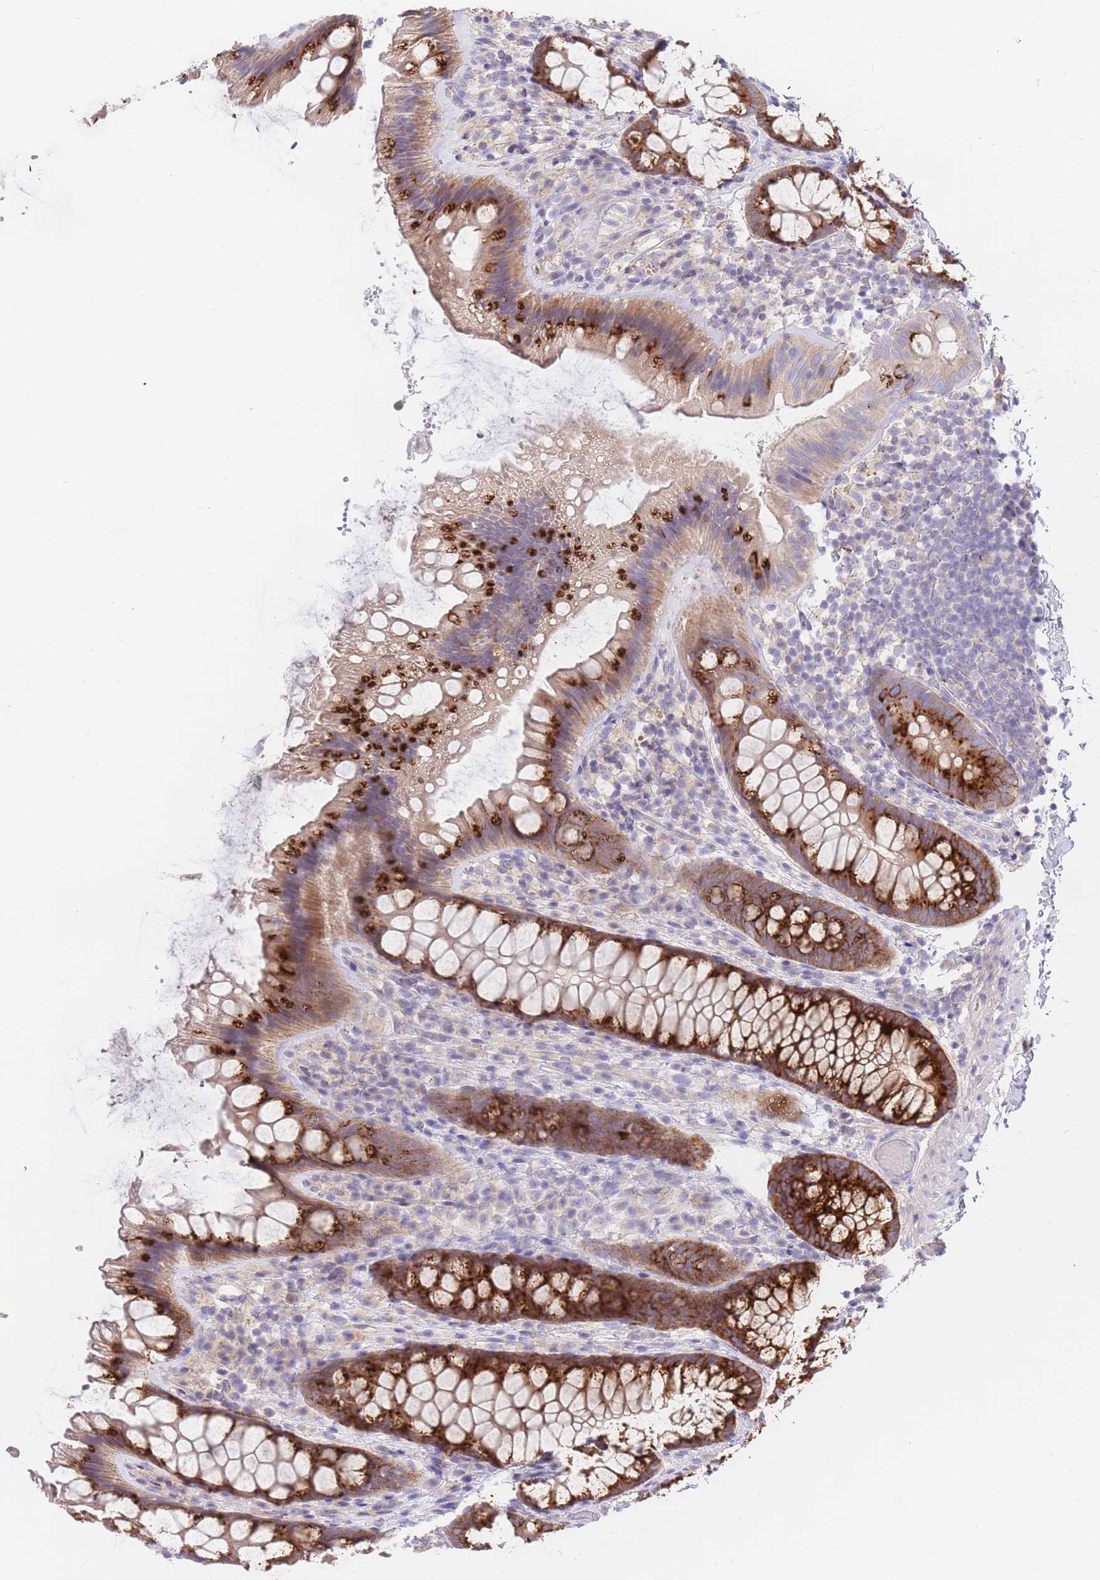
{"staining": {"intensity": "negative", "quantity": "none", "location": "none"}, "tissue": "colon", "cell_type": "Endothelial cells", "image_type": "normal", "snomed": [{"axis": "morphology", "description": "Normal tissue, NOS"}, {"axis": "topography", "description": "Colon"}], "caption": "Immunohistochemistry (IHC) of unremarkable human colon displays no expression in endothelial cells. (Immunohistochemistry (IHC), brightfield microscopy, high magnification).", "gene": "BORCS5", "patient": {"sex": "male", "age": 46}}